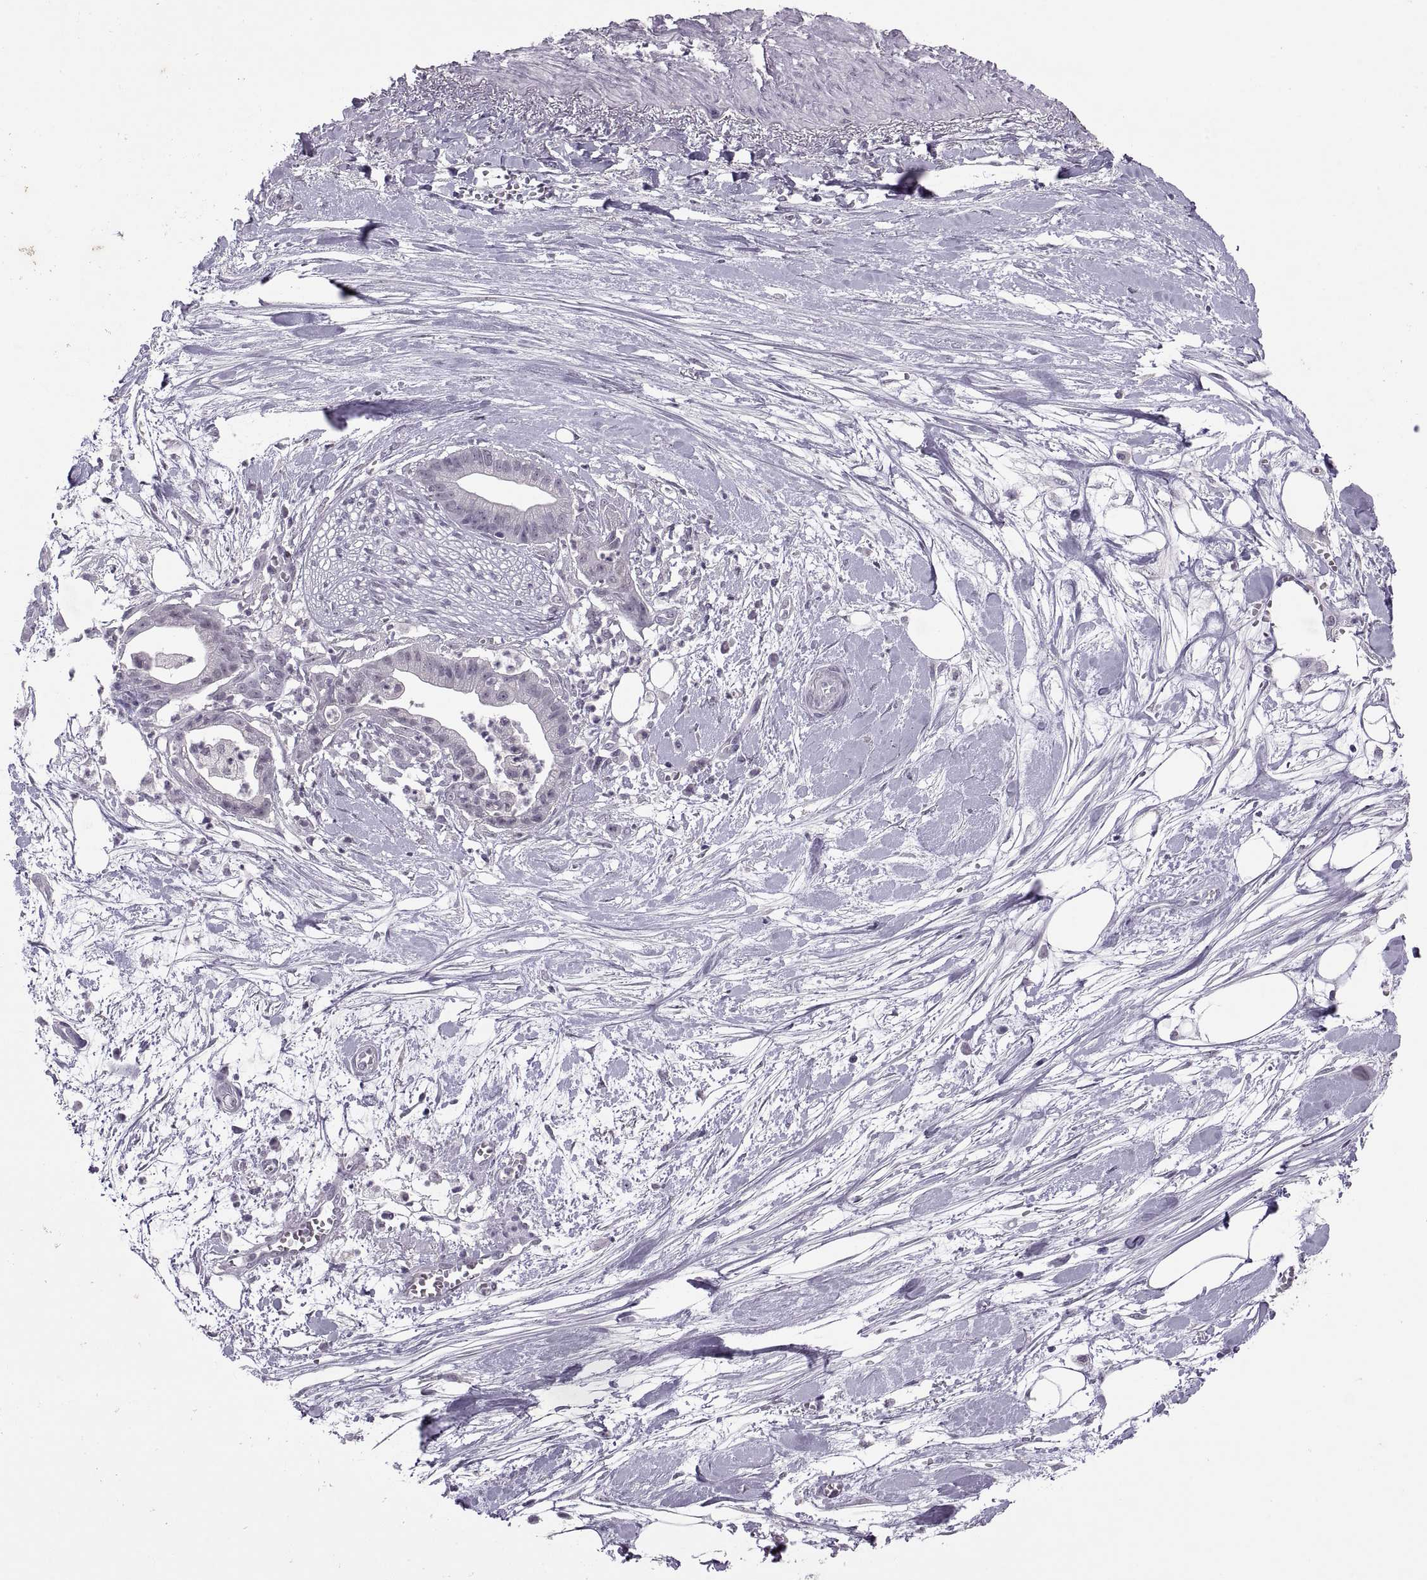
{"staining": {"intensity": "negative", "quantity": "none", "location": "none"}, "tissue": "pancreatic cancer", "cell_type": "Tumor cells", "image_type": "cancer", "snomed": [{"axis": "morphology", "description": "Normal tissue, NOS"}, {"axis": "morphology", "description": "Adenocarcinoma, NOS"}, {"axis": "topography", "description": "Lymph node"}, {"axis": "topography", "description": "Pancreas"}], "caption": "Tumor cells show no significant protein positivity in adenocarcinoma (pancreatic). The staining is performed using DAB brown chromogen with nuclei counter-stained in using hematoxylin.", "gene": "OTP", "patient": {"sex": "female", "age": 58}}